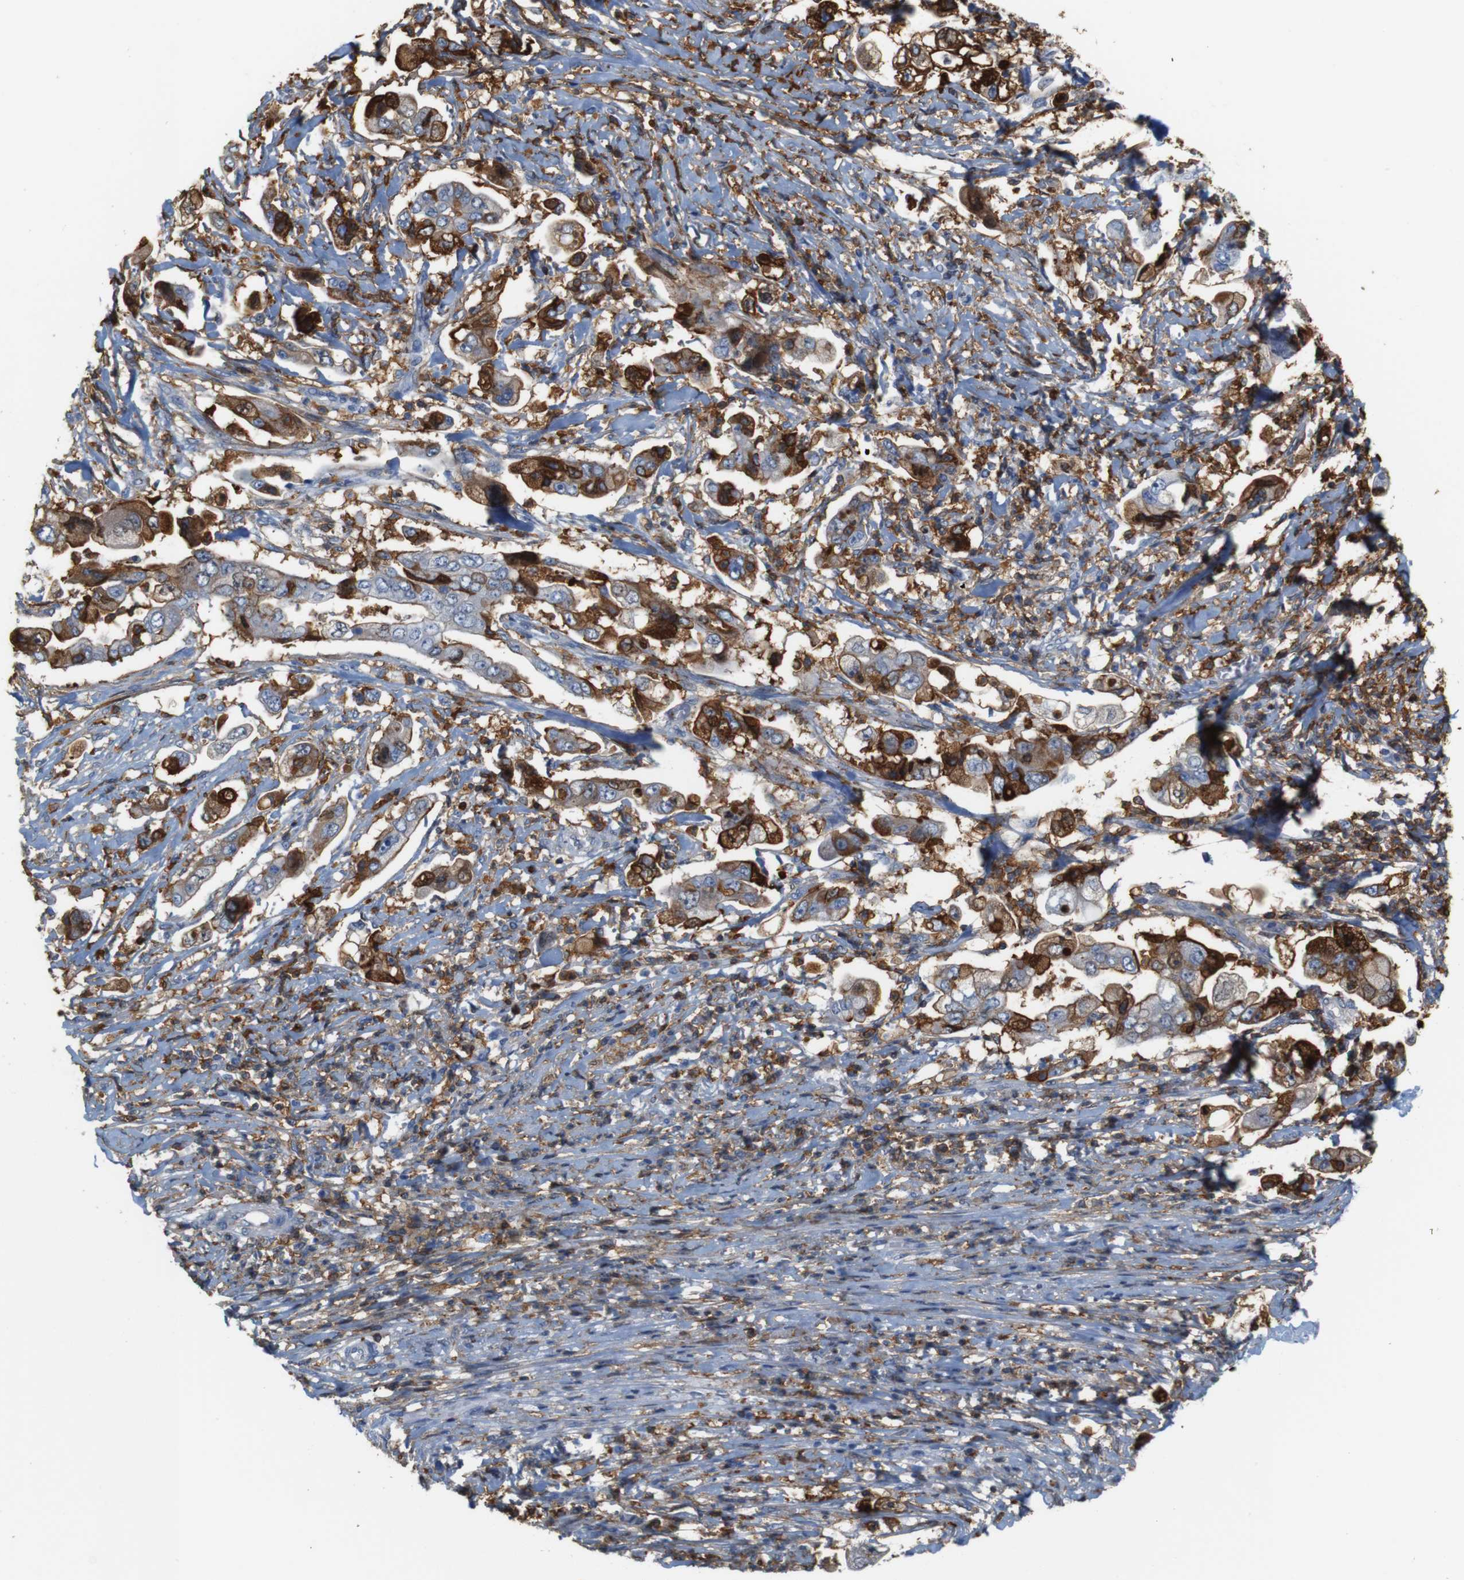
{"staining": {"intensity": "strong", "quantity": "25%-75%", "location": "cytoplasmic/membranous"}, "tissue": "stomach cancer", "cell_type": "Tumor cells", "image_type": "cancer", "snomed": [{"axis": "morphology", "description": "Adenocarcinoma, NOS"}, {"axis": "topography", "description": "Stomach"}], "caption": "Stomach cancer (adenocarcinoma) stained for a protein displays strong cytoplasmic/membranous positivity in tumor cells.", "gene": "ANXA1", "patient": {"sex": "male", "age": 62}}